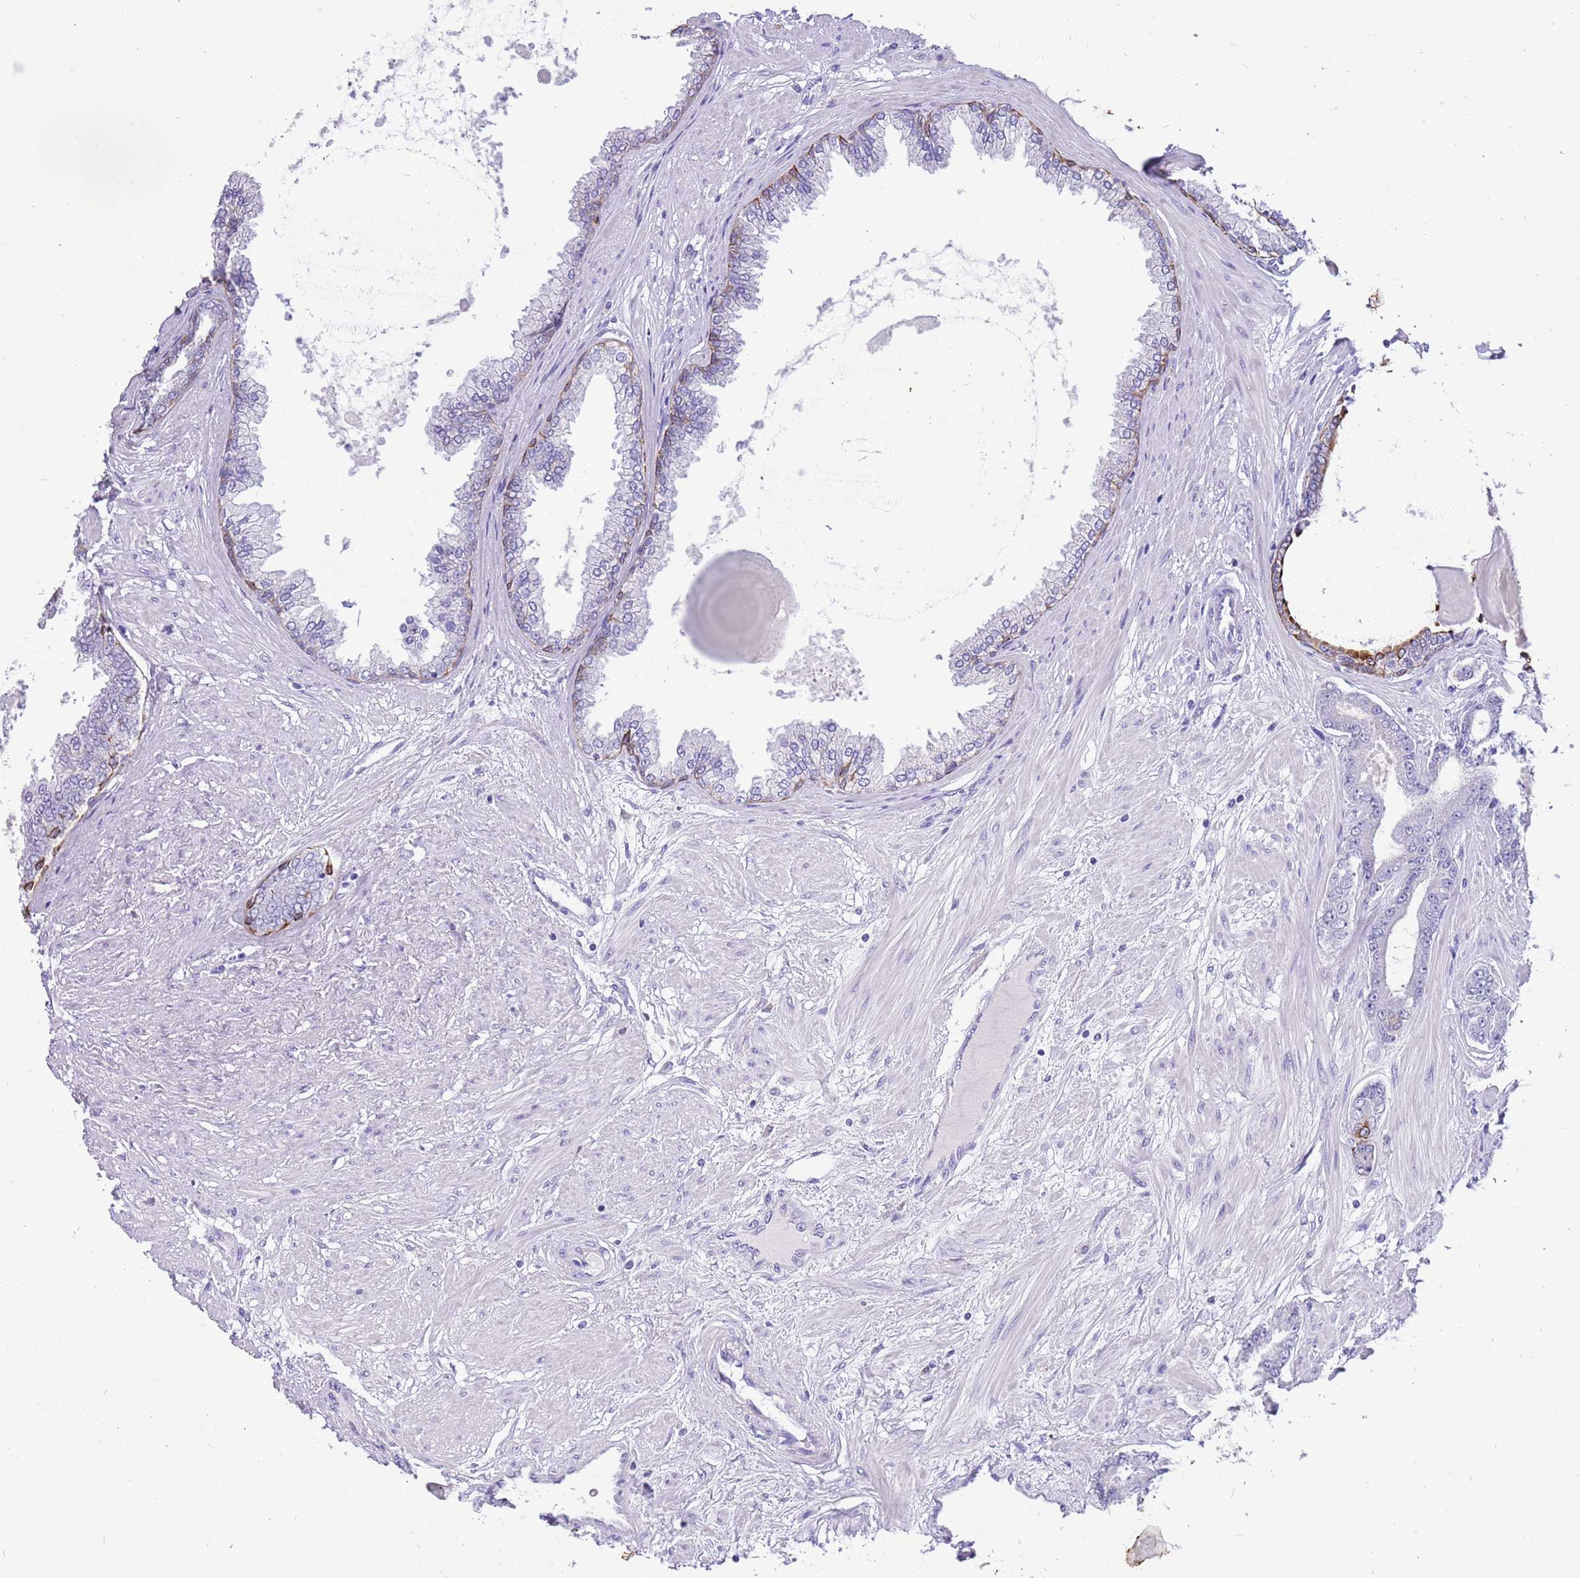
{"staining": {"intensity": "negative", "quantity": "none", "location": "none"}, "tissue": "prostate cancer", "cell_type": "Tumor cells", "image_type": "cancer", "snomed": [{"axis": "morphology", "description": "Adenocarcinoma, Low grade"}, {"axis": "topography", "description": "Prostate"}], "caption": "Tumor cells show no significant protein positivity in prostate adenocarcinoma (low-grade). (IHC, brightfield microscopy, high magnification).", "gene": "R3HDM4", "patient": {"sex": "male", "age": 64}}